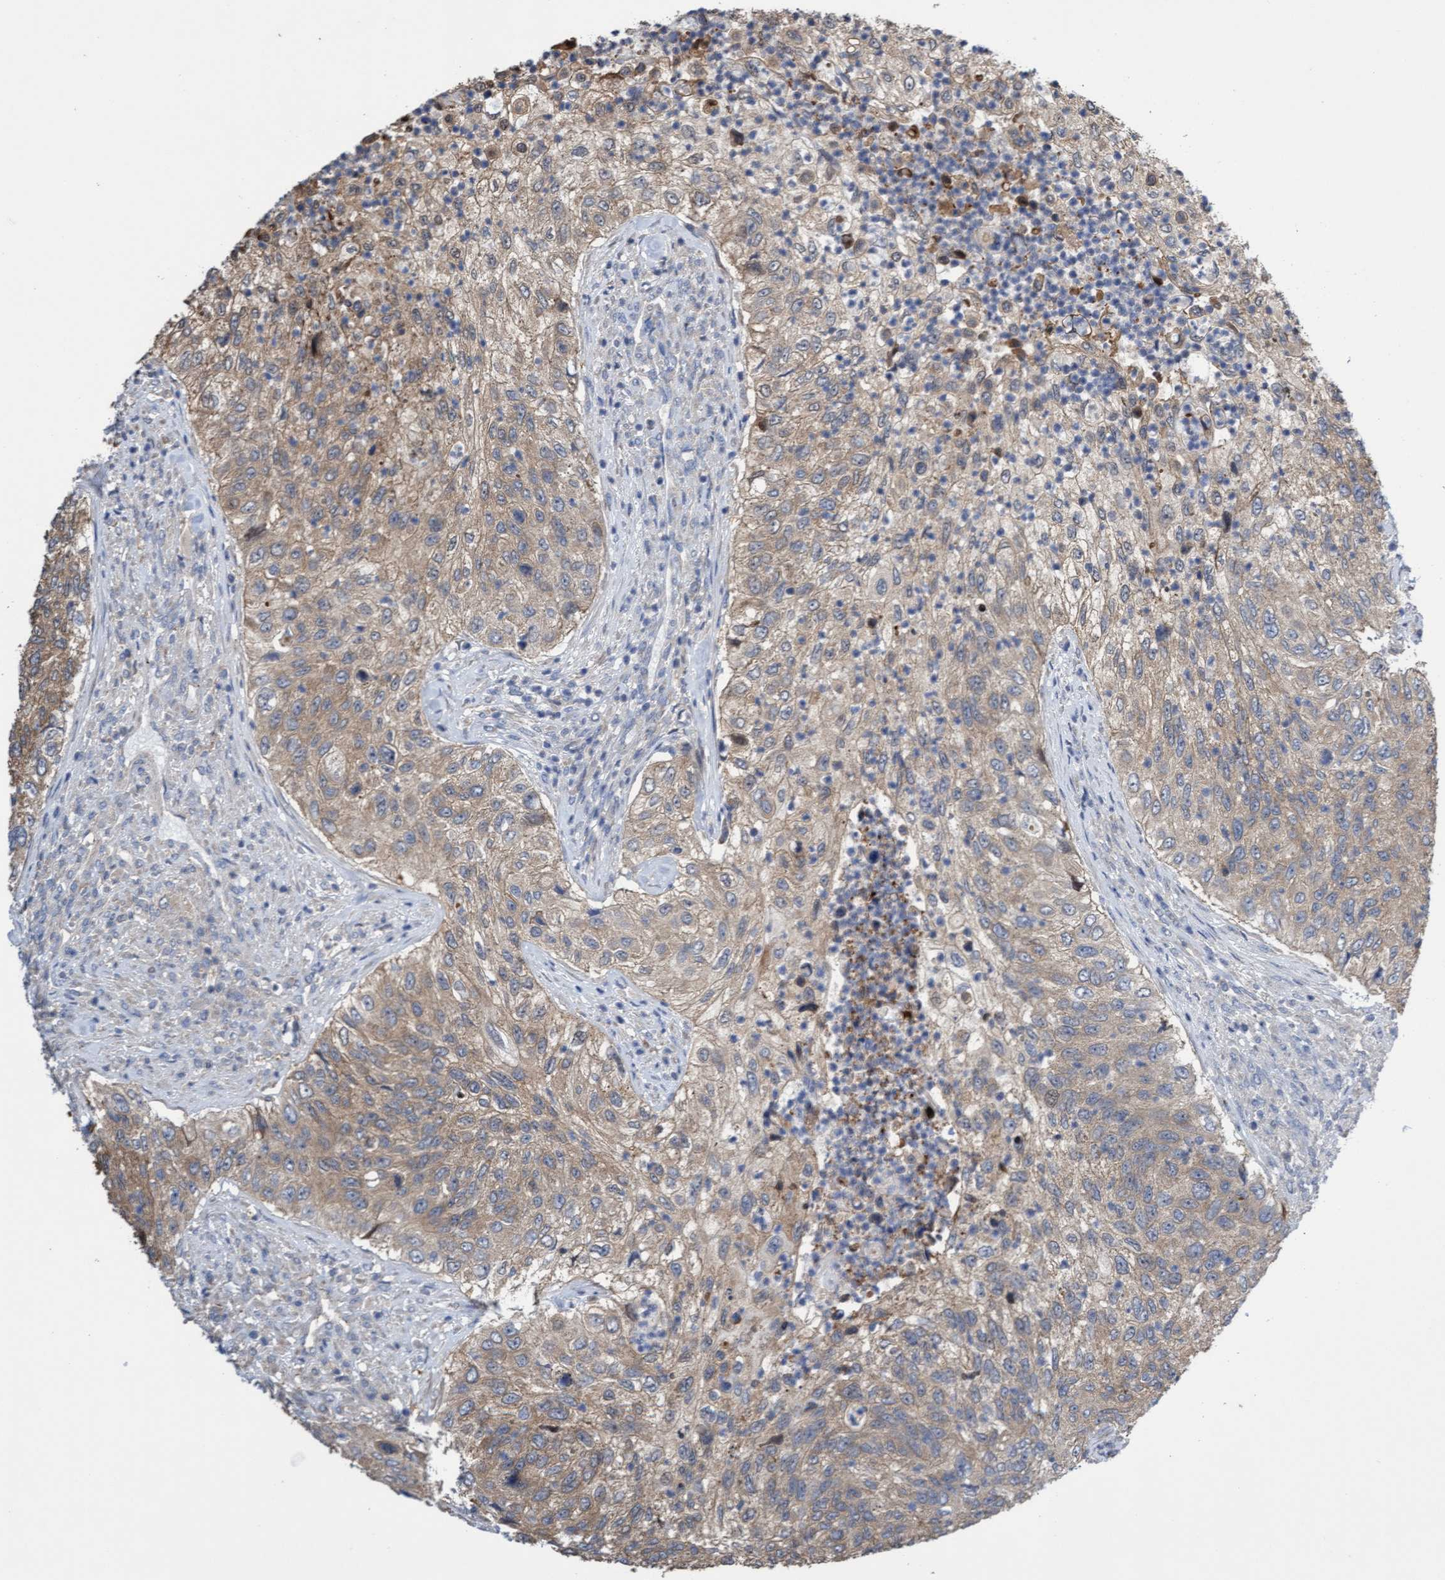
{"staining": {"intensity": "weak", "quantity": ">75%", "location": "cytoplasmic/membranous"}, "tissue": "urothelial cancer", "cell_type": "Tumor cells", "image_type": "cancer", "snomed": [{"axis": "morphology", "description": "Urothelial carcinoma, High grade"}, {"axis": "topography", "description": "Urinary bladder"}], "caption": "A high-resolution image shows immunohistochemistry (IHC) staining of urothelial cancer, which exhibits weak cytoplasmic/membranous positivity in approximately >75% of tumor cells.", "gene": "ITFG1", "patient": {"sex": "female", "age": 60}}